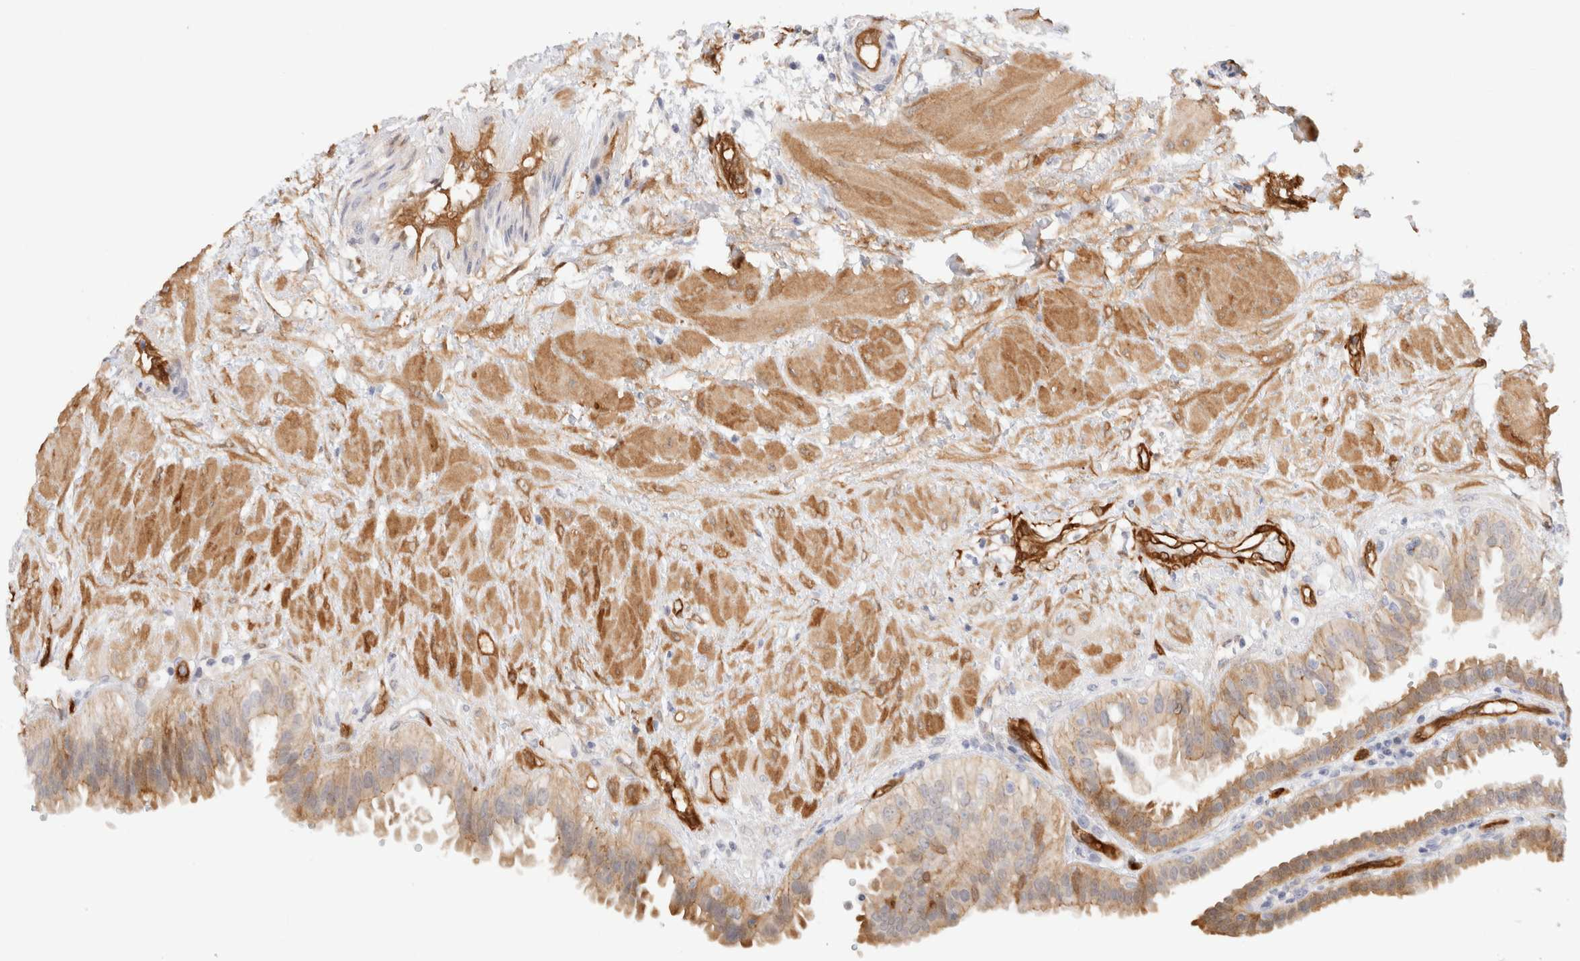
{"staining": {"intensity": "moderate", "quantity": ">75%", "location": "cytoplasmic/membranous"}, "tissue": "fallopian tube", "cell_type": "Glandular cells", "image_type": "normal", "snomed": [{"axis": "morphology", "description": "Normal tissue, NOS"}, {"axis": "topography", "description": "Fallopian tube"}, {"axis": "topography", "description": "Placenta"}], "caption": "Immunohistochemical staining of normal human fallopian tube displays medium levels of moderate cytoplasmic/membranous expression in approximately >75% of glandular cells.", "gene": "LMCD1", "patient": {"sex": "female", "age": 34}}